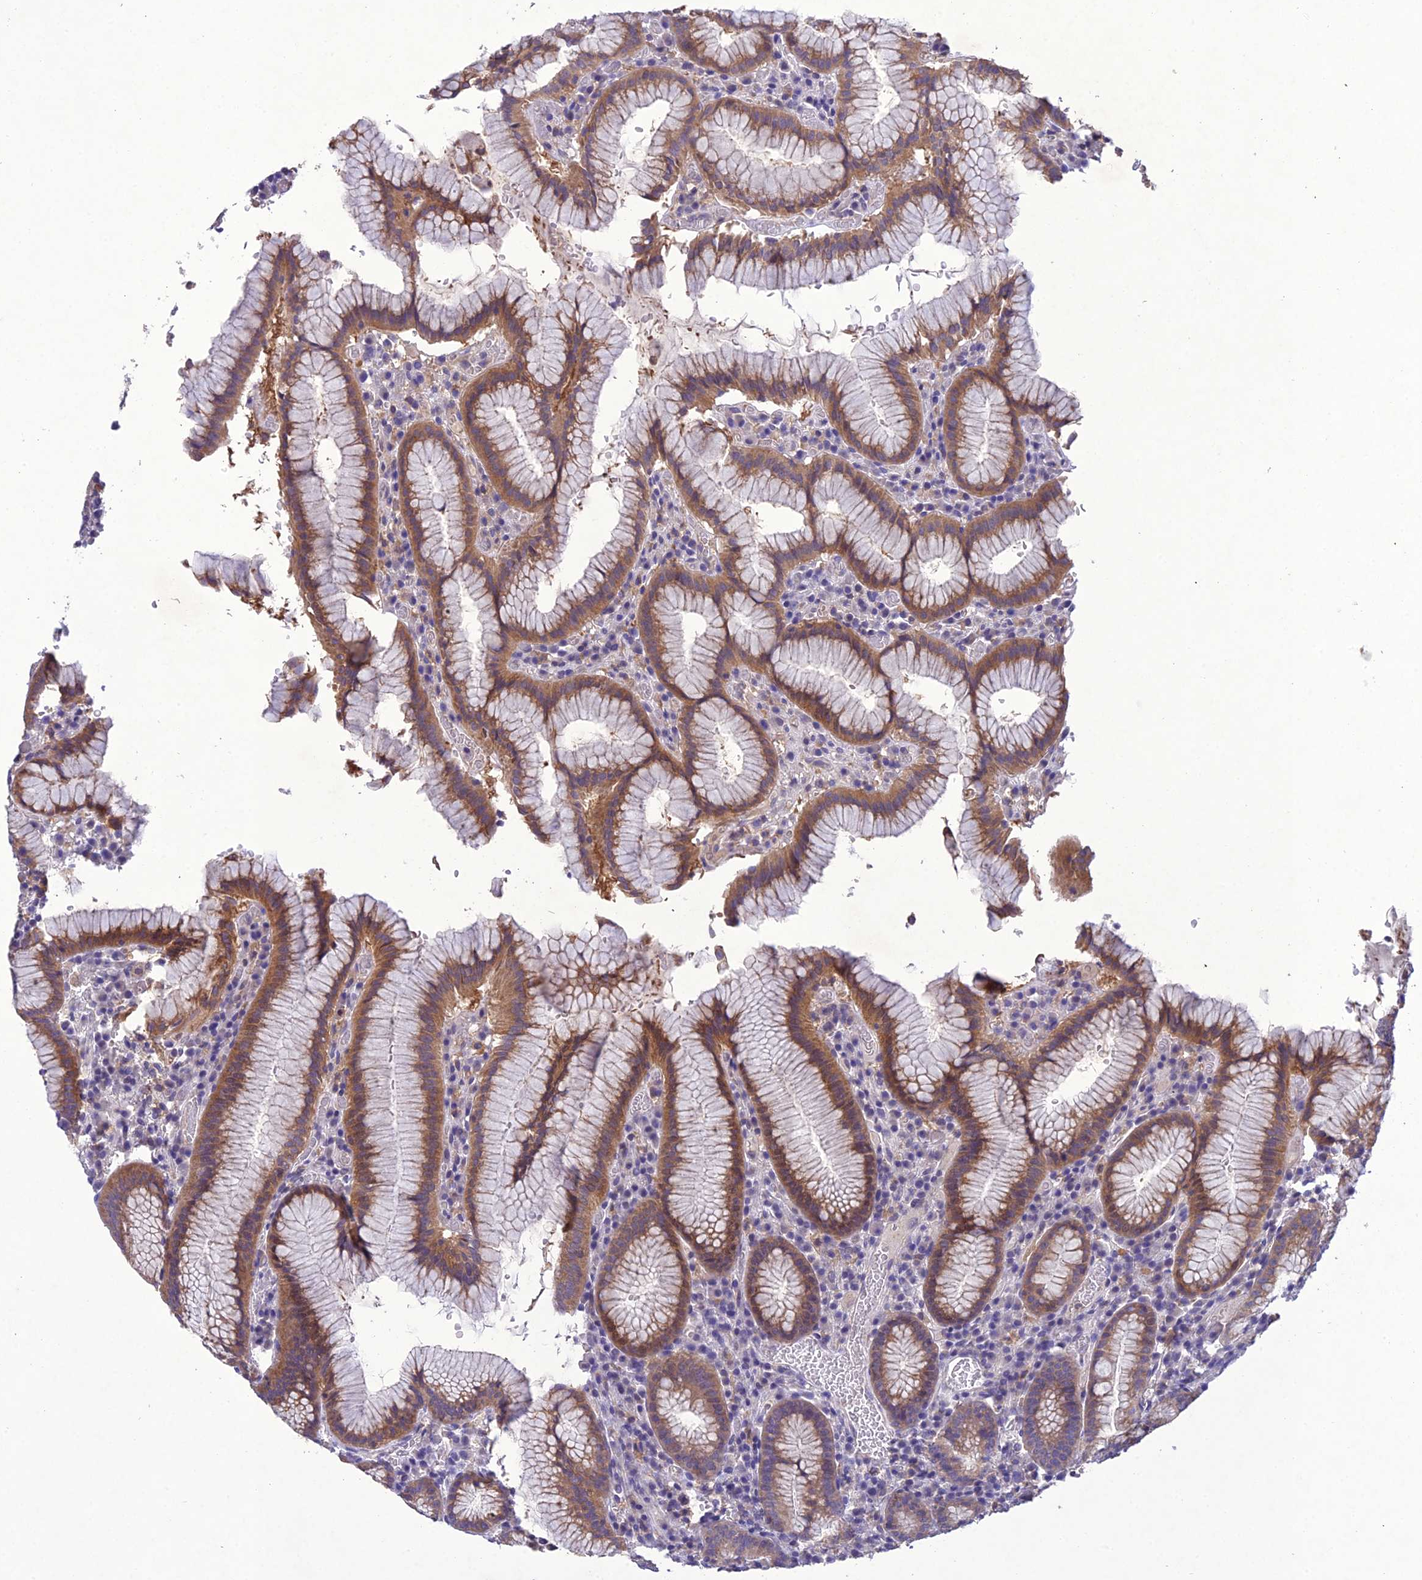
{"staining": {"intensity": "moderate", "quantity": ">75%", "location": "cytoplasmic/membranous"}, "tissue": "stomach", "cell_type": "Glandular cells", "image_type": "normal", "snomed": [{"axis": "morphology", "description": "Normal tissue, NOS"}, {"axis": "topography", "description": "Stomach"}], "caption": "An immunohistochemistry (IHC) histopathology image of benign tissue is shown. Protein staining in brown labels moderate cytoplasmic/membranous positivity in stomach within glandular cells.", "gene": "SNX24", "patient": {"sex": "male", "age": 55}}